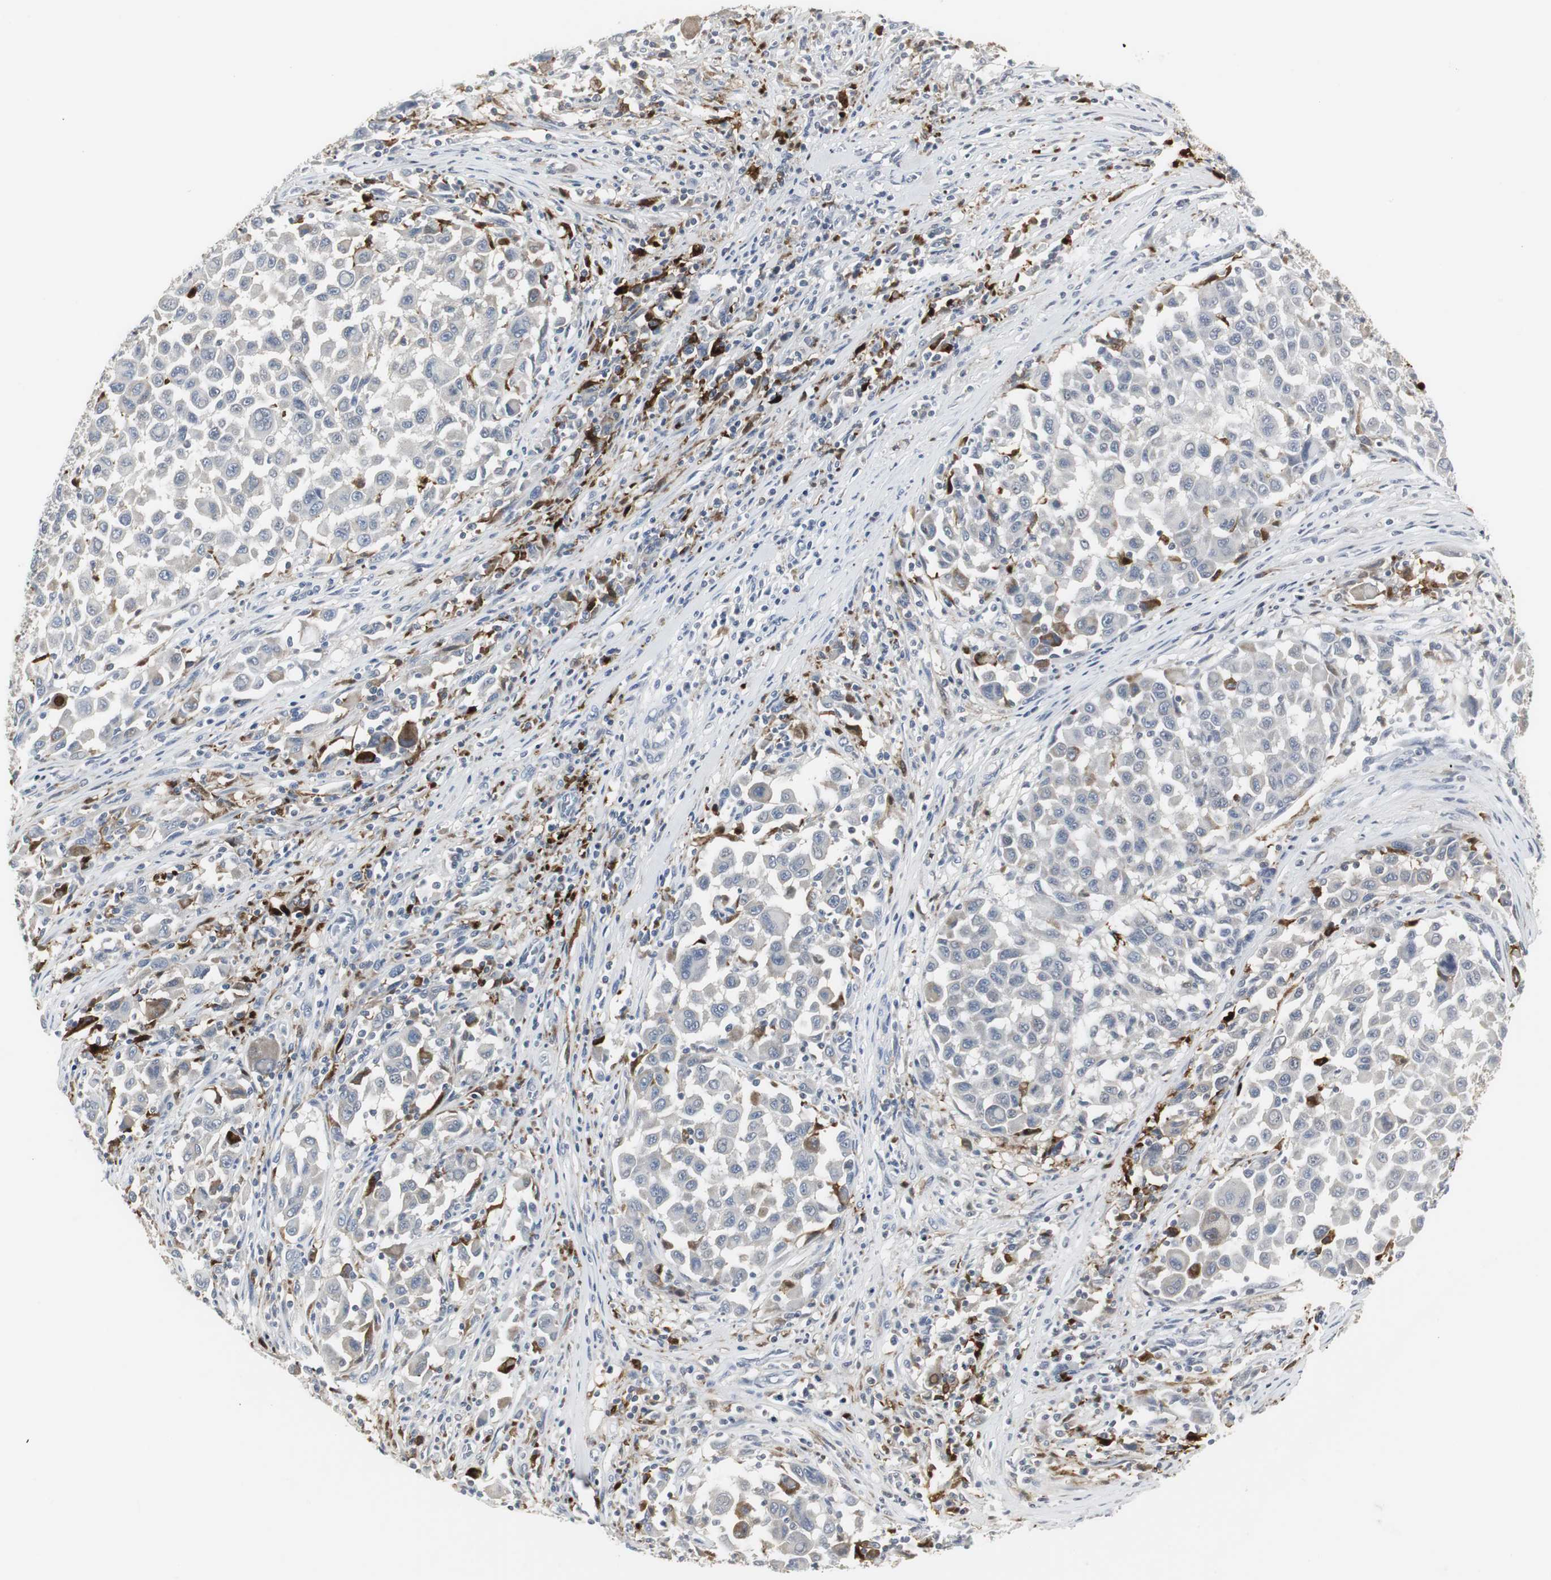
{"staining": {"intensity": "negative", "quantity": "none", "location": "none"}, "tissue": "melanoma", "cell_type": "Tumor cells", "image_type": "cancer", "snomed": [{"axis": "morphology", "description": "Malignant melanoma, Metastatic site"}, {"axis": "topography", "description": "Lymph node"}], "caption": "A micrograph of human melanoma is negative for staining in tumor cells.", "gene": "PI15", "patient": {"sex": "male", "age": 61}}